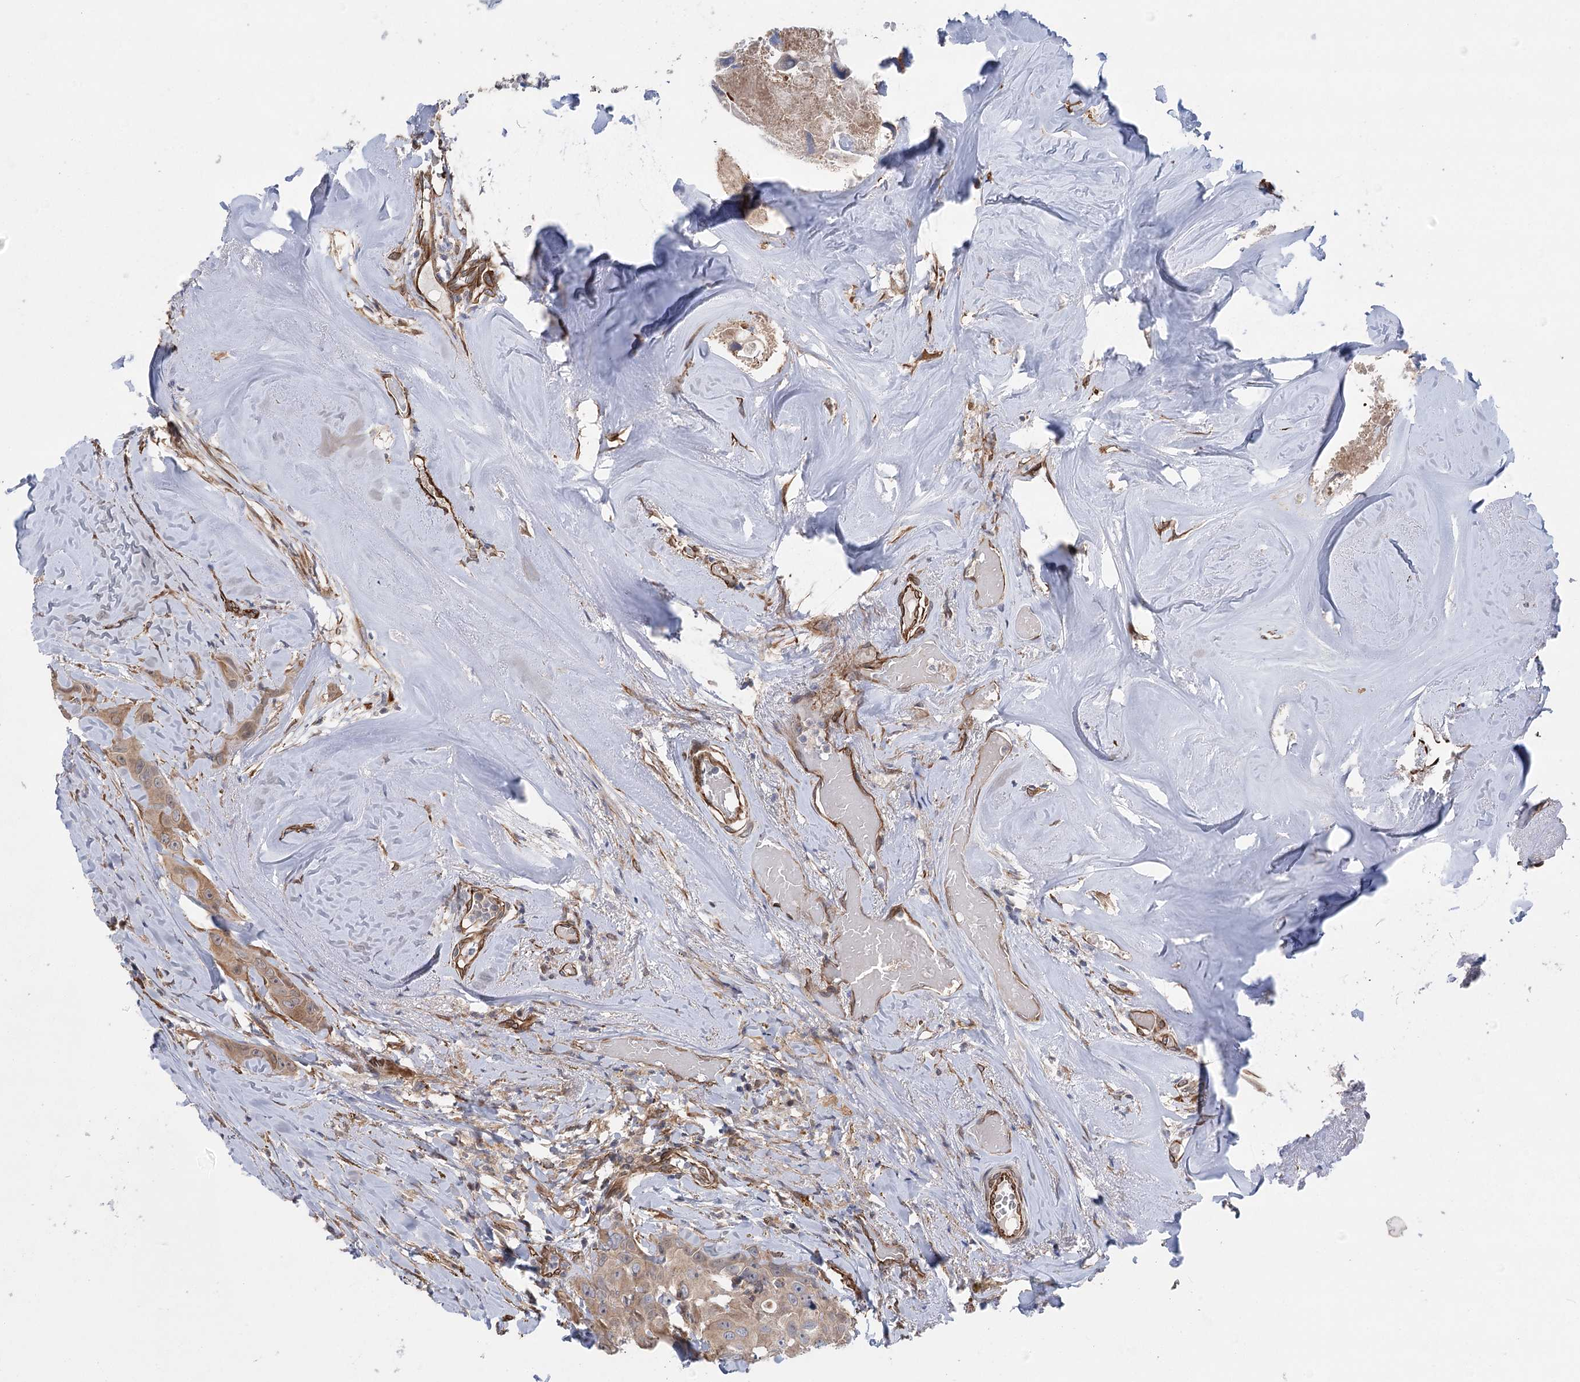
{"staining": {"intensity": "moderate", "quantity": ">75%", "location": "cytoplasmic/membranous"}, "tissue": "head and neck cancer", "cell_type": "Tumor cells", "image_type": "cancer", "snomed": [{"axis": "morphology", "description": "Adenocarcinoma, NOS"}, {"axis": "morphology", "description": "Adenocarcinoma, metastatic, NOS"}, {"axis": "topography", "description": "Head-Neck"}], "caption": "Tumor cells demonstrate medium levels of moderate cytoplasmic/membranous positivity in approximately >75% of cells in human adenocarcinoma (head and neck).", "gene": "RWDD4", "patient": {"sex": "male", "age": 75}}